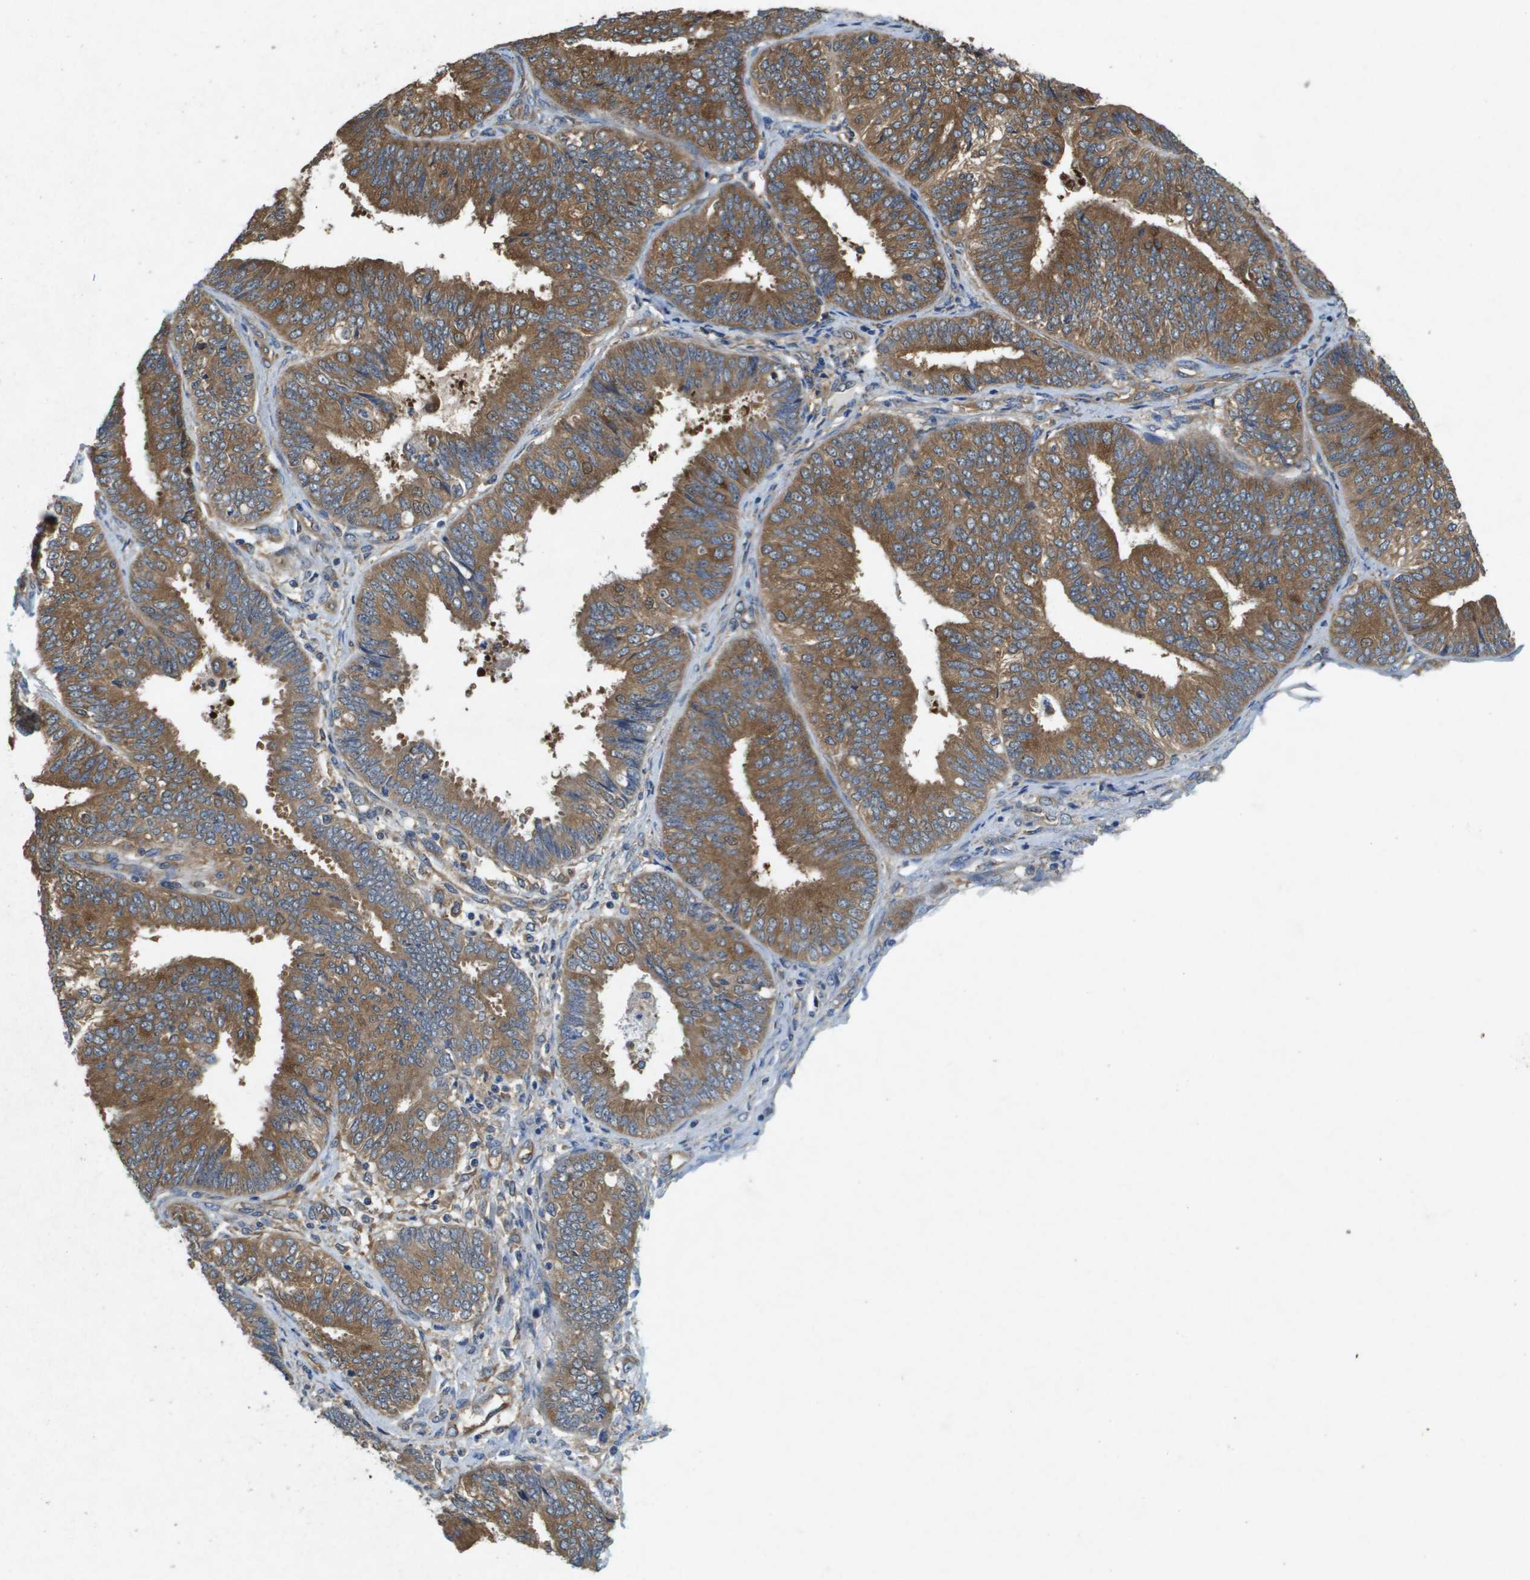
{"staining": {"intensity": "moderate", "quantity": ">75%", "location": "cytoplasmic/membranous"}, "tissue": "endometrial cancer", "cell_type": "Tumor cells", "image_type": "cancer", "snomed": [{"axis": "morphology", "description": "Adenocarcinoma, NOS"}, {"axis": "topography", "description": "Endometrium"}], "caption": "Moderate cytoplasmic/membranous staining for a protein is seen in approximately >75% of tumor cells of endometrial cancer using immunohistochemistry (IHC).", "gene": "PTPRT", "patient": {"sex": "female", "age": 58}}